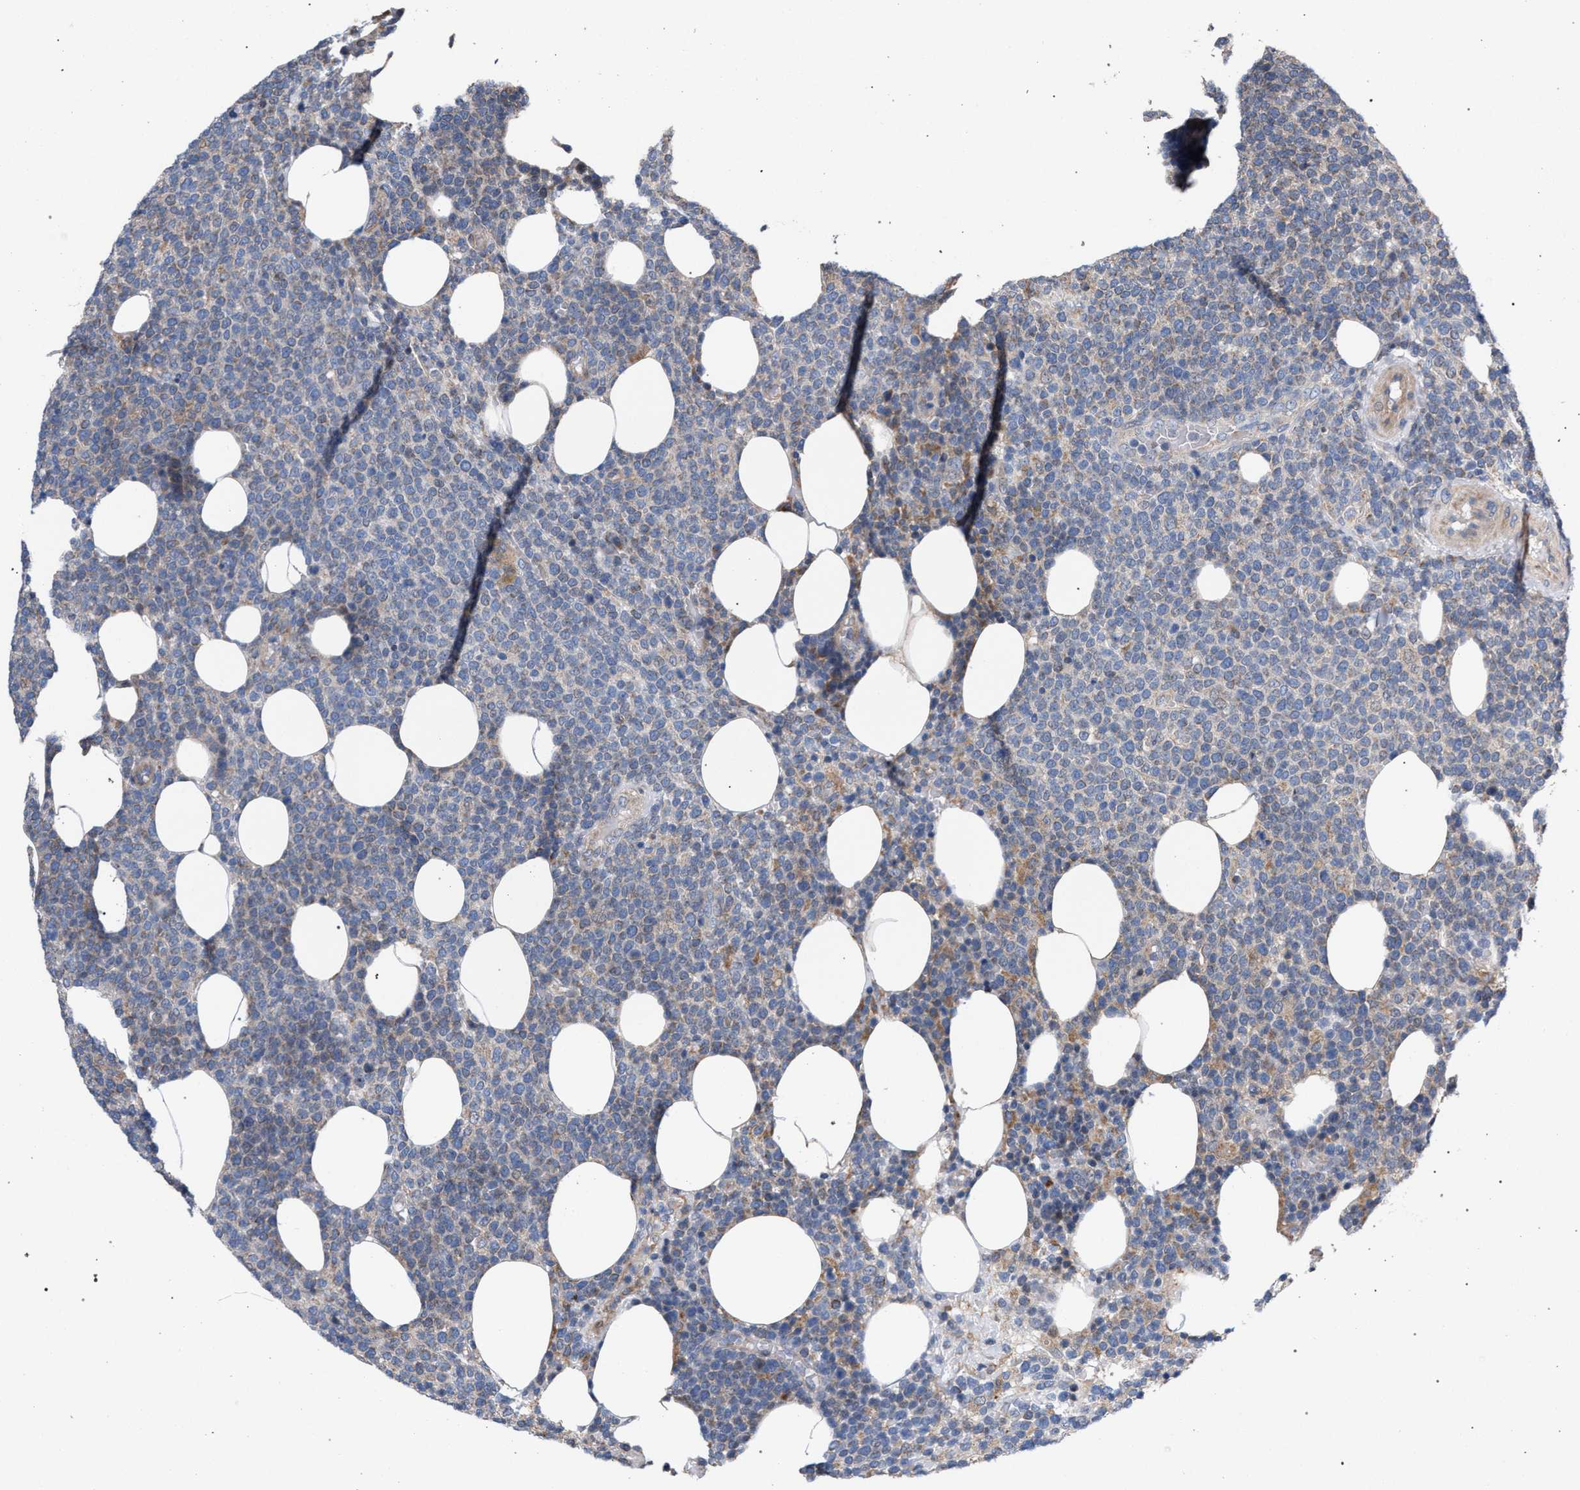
{"staining": {"intensity": "weak", "quantity": "<25%", "location": "cytoplasmic/membranous"}, "tissue": "lymphoma", "cell_type": "Tumor cells", "image_type": "cancer", "snomed": [{"axis": "morphology", "description": "Malignant lymphoma, non-Hodgkin's type, High grade"}, {"axis": "topography", "description": "Lymph node"}], "caption": "IHC micrograph of human lymphoma stained for a protein (brown), which demonstrates no staining in tumor cells.", "gene": "RNF135", "patient": {"sex": "male", "age": 61}}